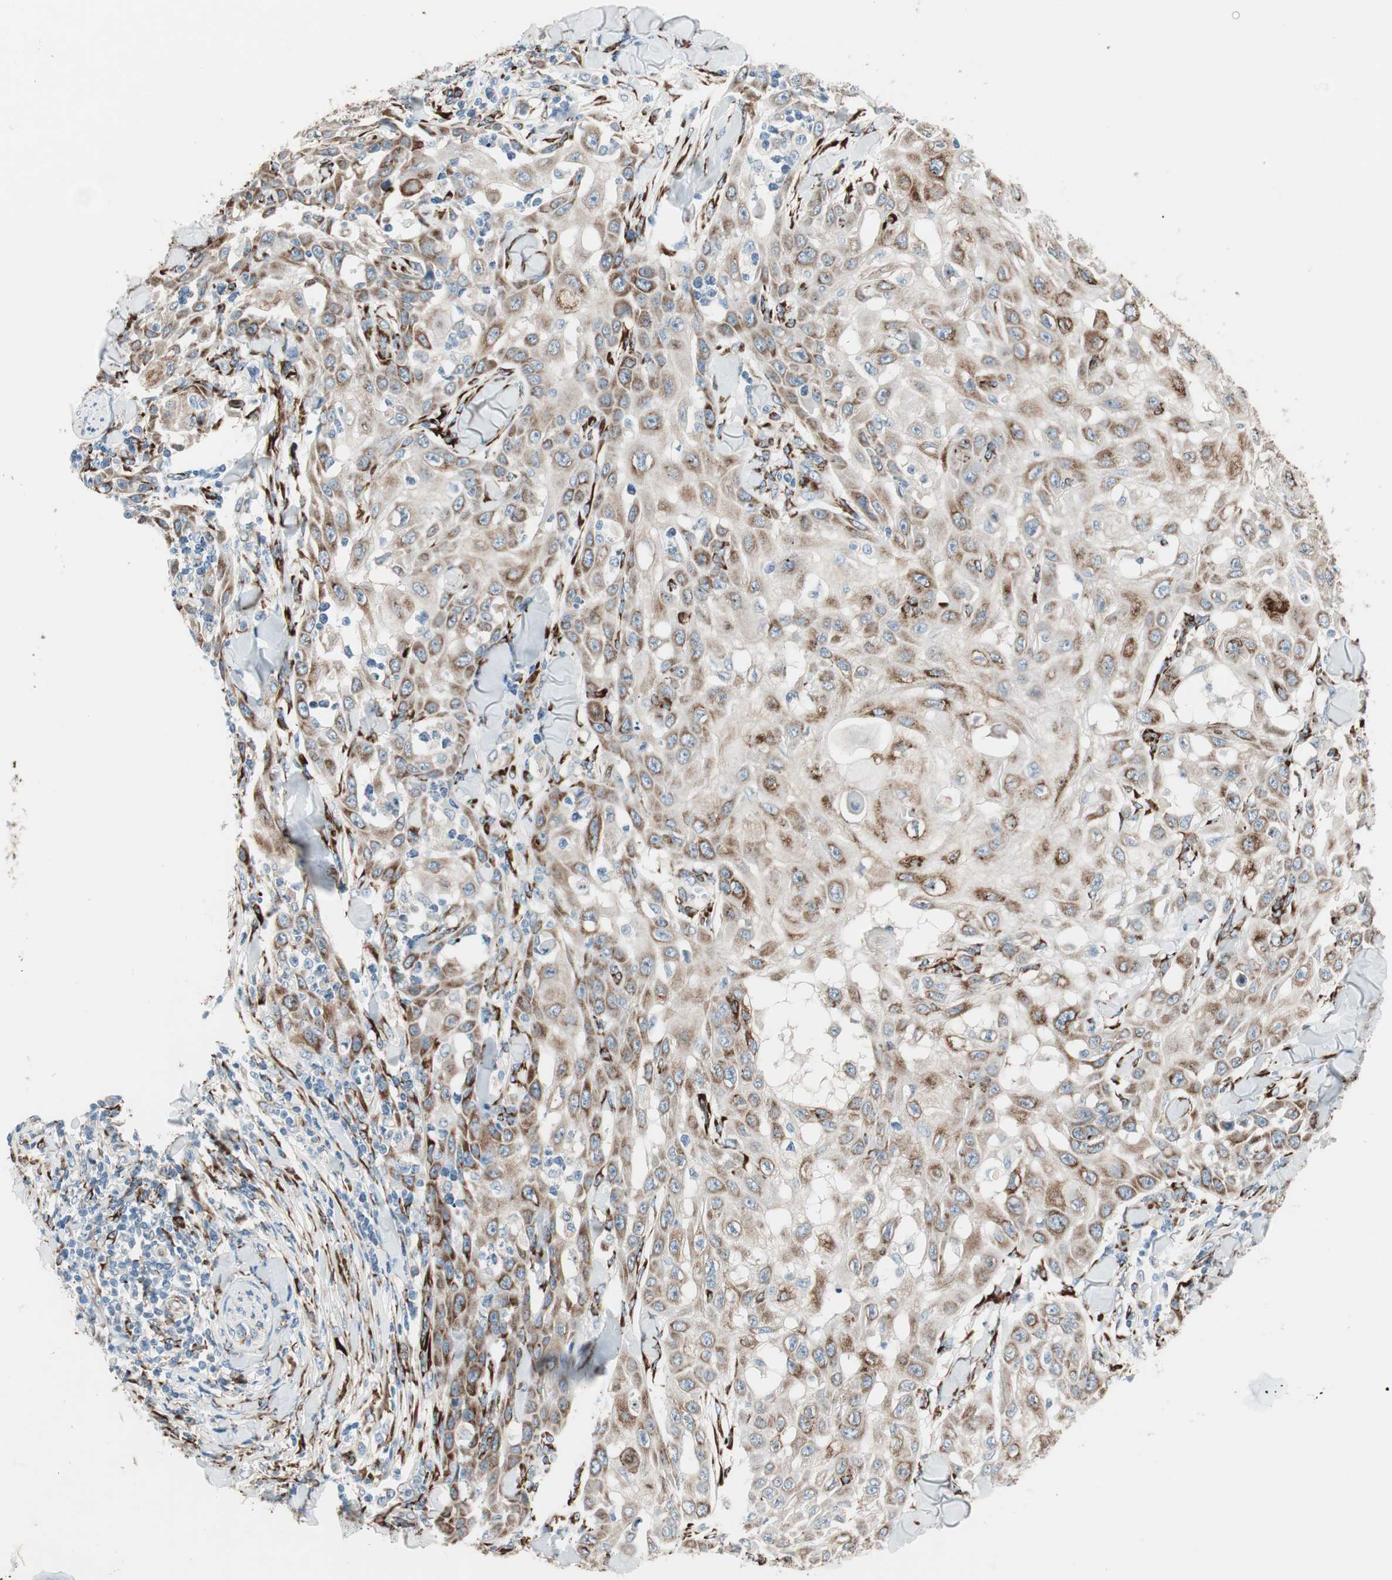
{"staining": {"intensity": "moderate", "quantity": ">75%", "location": "cytoplasmic/membranous"}, "tissue": "skin cancer", "cell_type": "Tumor cells", "image_type": "cancer", "snomed": [{"axis": "morphology", "description": "Squamous cell carcinoma, NOS"}, {"axis": "topography", "description": "Skin"}], "caption": "About >75% of tumor cells in human skin cancer (squamous cell carcinoma) show moderate cytoplasmic/membranous protein expression as visualized by brown immunohistochemical staining.", "gene": "P4HTM", "patient": {"sex": "male", "age": 24}}